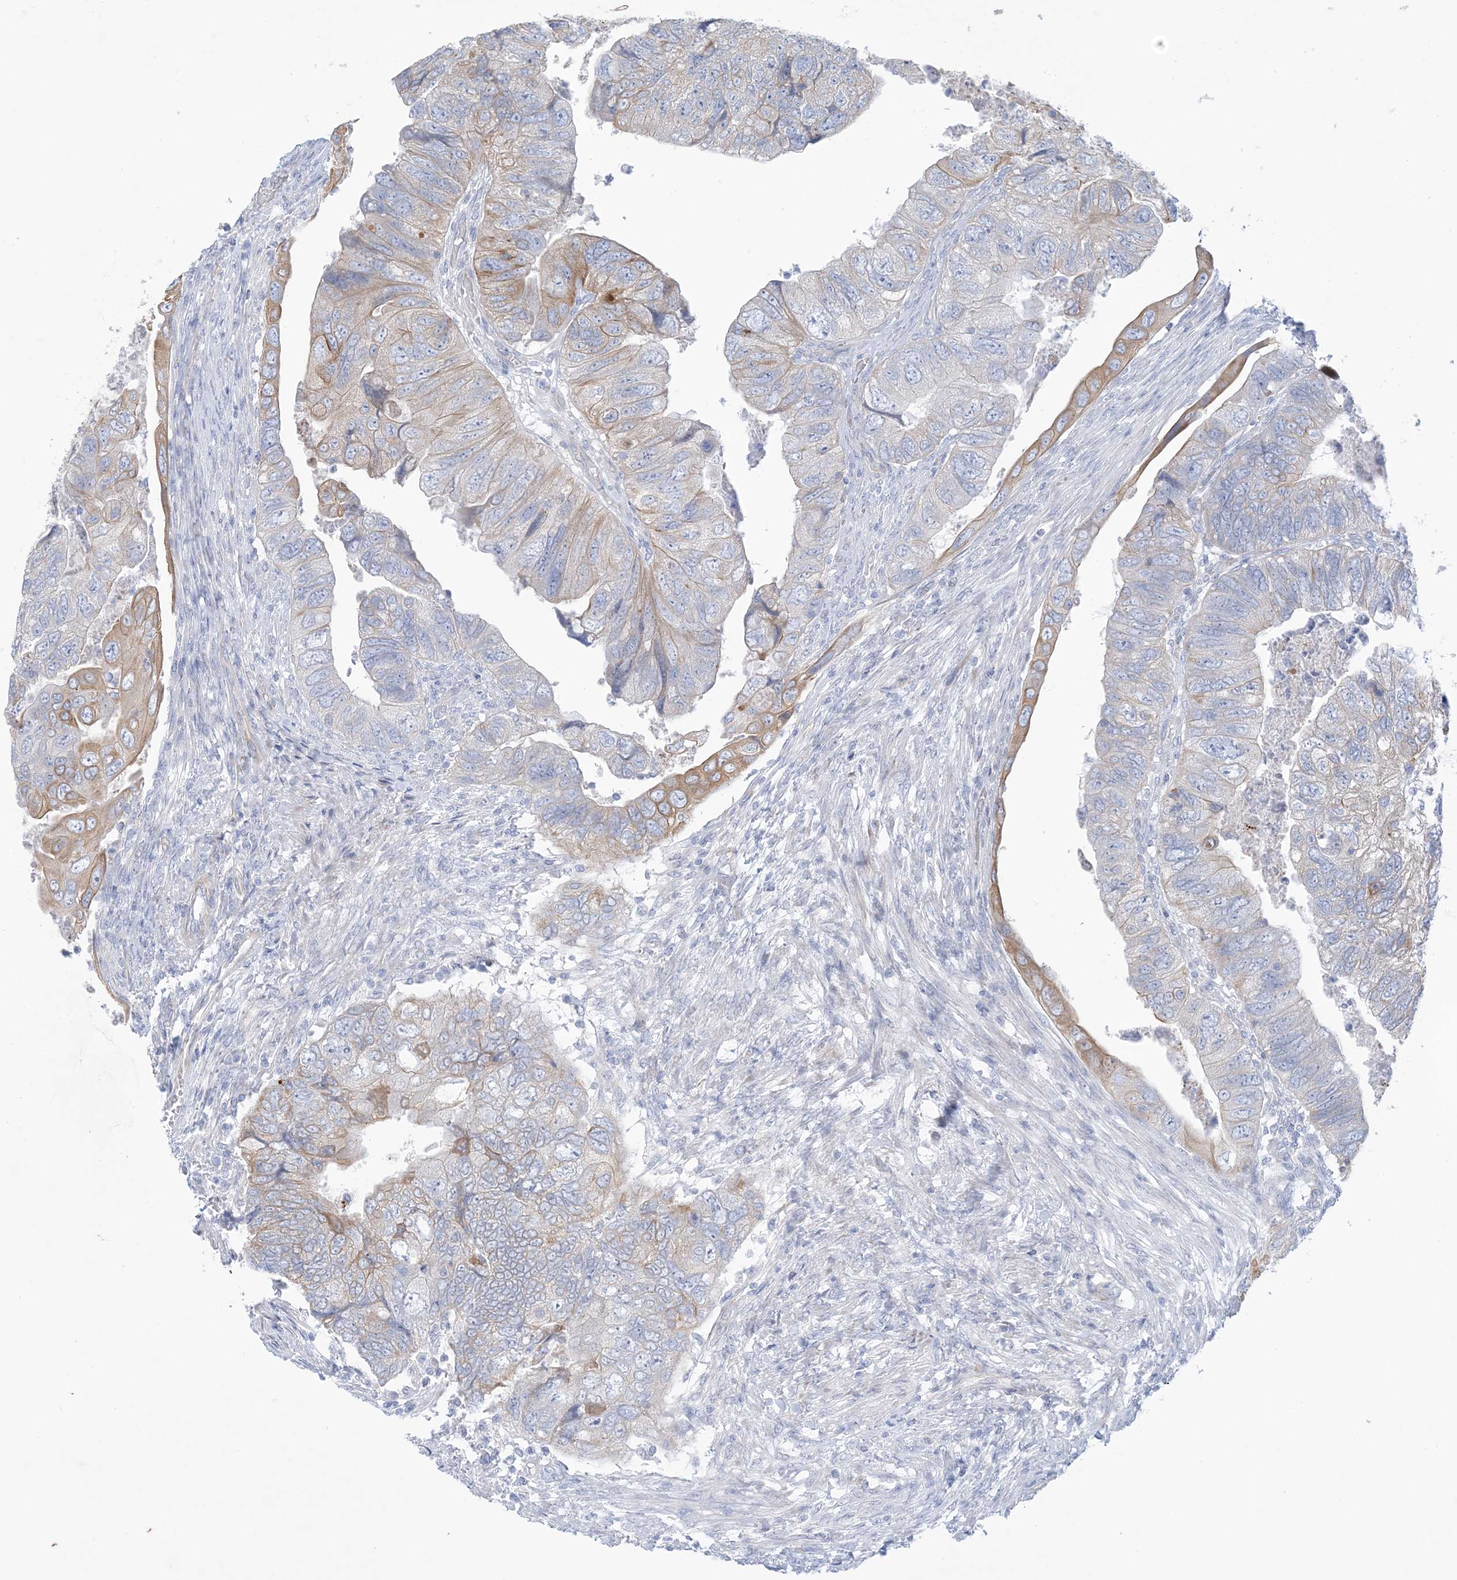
{"staining": {"intensity": "weak", "quantity": "25%-75%", "location": "cytoplasmic/membranous"}, "tissue": "colorectal cancer", "cell_type": "Tumor cells", "image_type": "cancer", "snomed": [{"axis": "morphology", "description": "Adenocarcinoma, NOS"}, {"axis": "topography", "description": "Rectum"}], "caption": "A photomicrograph of adenocarcinoma (colorectal) stained for a protein demonstrates weak cytoplasmic/membranous brown staining in tumor cells.", "gene": "ATP11C", "patient": {"sex": "male", "age": 63}}